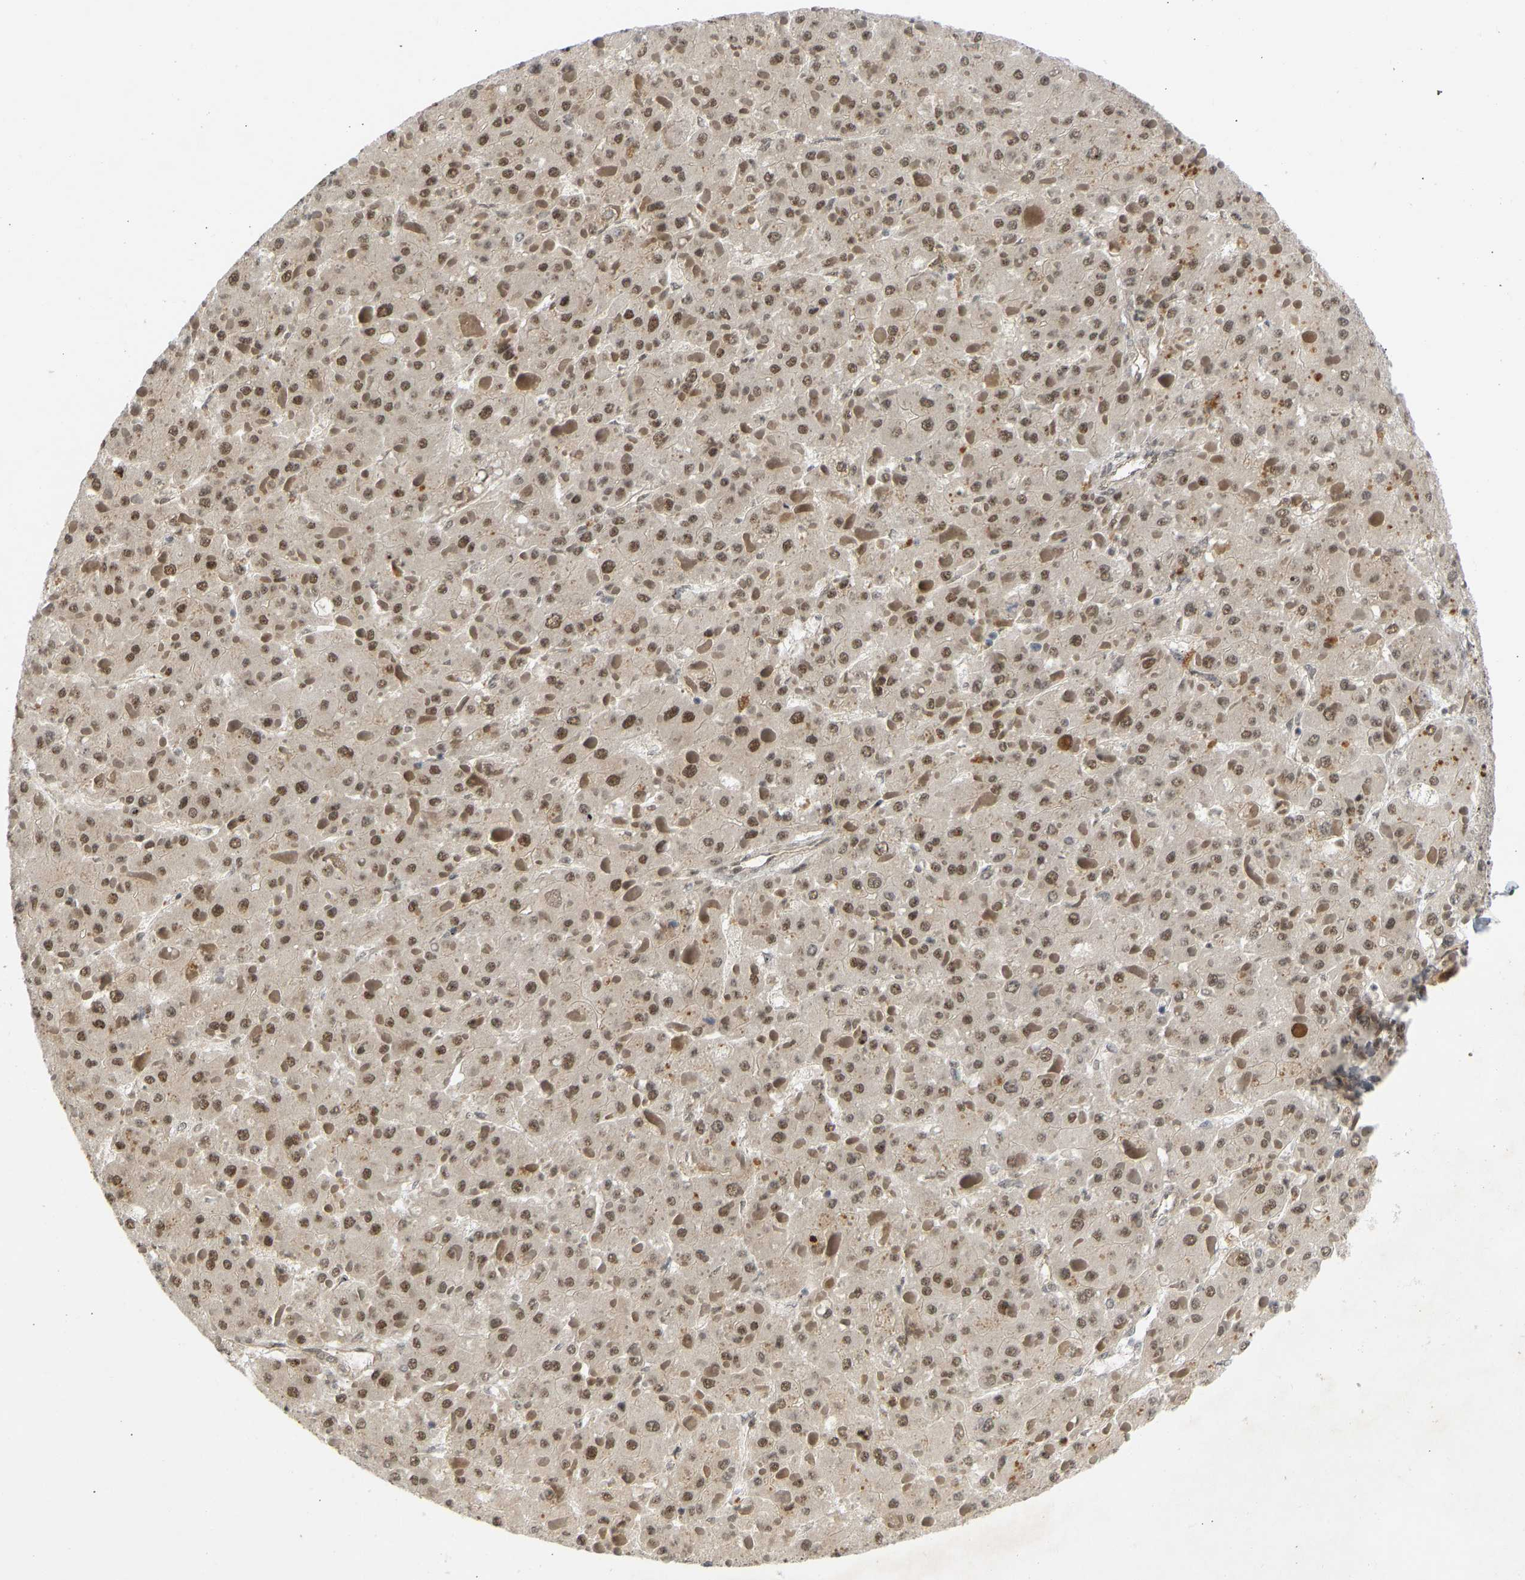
{"staining": {"intensity": "weak", "quantity": ">75%", "location": "cytoplasmic/membranous,nuclear"}, "tissue": "liver cancer", "cell_type": "Tumor cells", "image_type": "cancer", "snomed": [{"axis": "morphology", "description": "Carcinoma, Hepatocellular, NOS"}, {"axis": "topography", "description": "Liver"}], "caption": "Weak cytoplasmic/membranous and nuclear expression for a protein is appreciated in about >75% of tumor cells of liver hepatocellular carcinoma using immunohistochemistry.", "gene": "BAG1", "patient": {"sex": "female", "age": 73}}